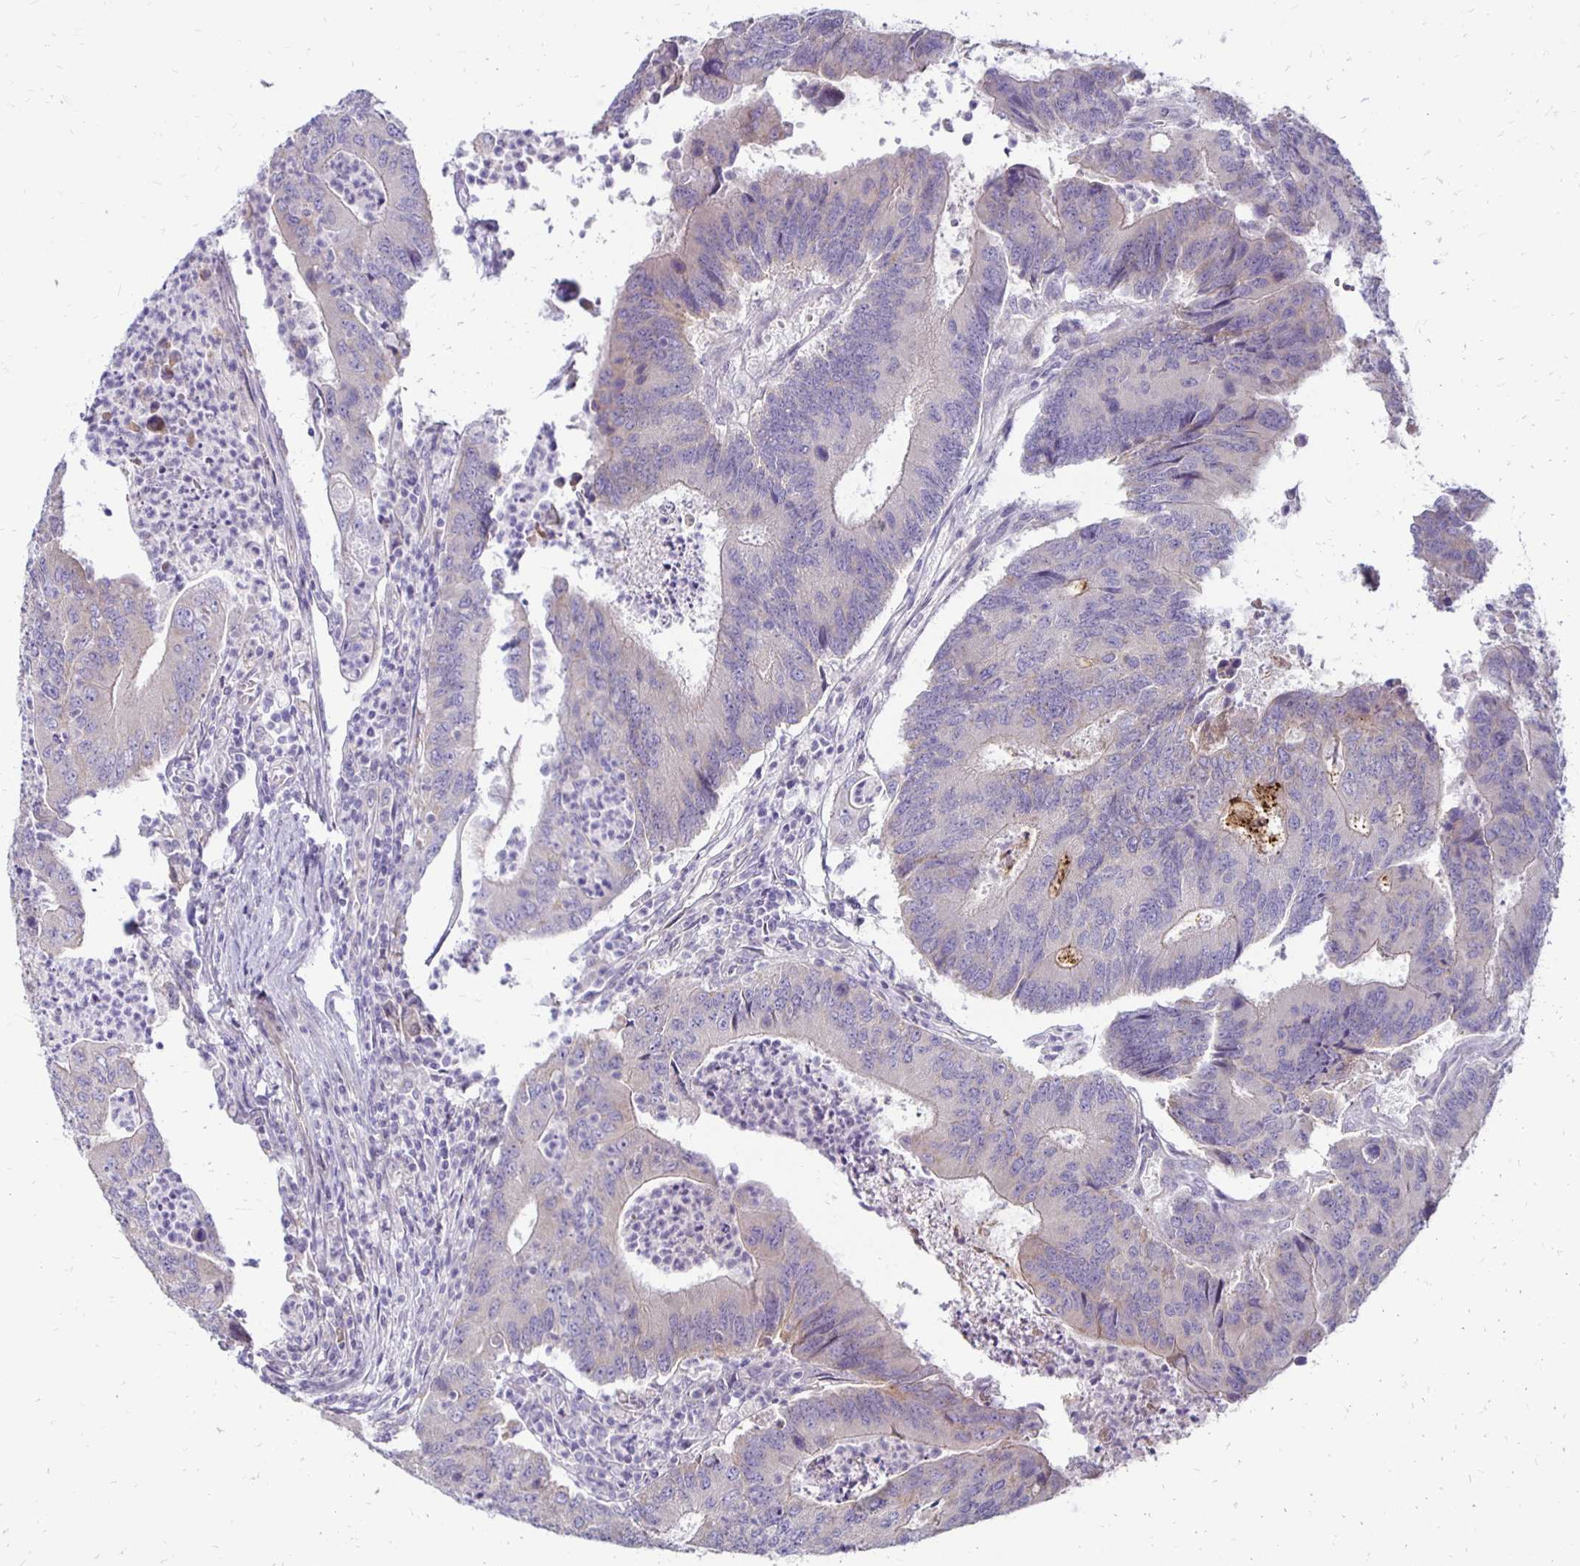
{"staining": {"intensity": "negative", "quantity": "none", "location": "none"}, "tissue": "colorectal cancer", "cell_type": "Tumor cells", "image_type": "cancer", "snomed": [{"axis": "morphology", "description": "Adenocarcinoma, NOS"}, {"axis": "topography", "description": "Colon"}], "caption": "A histopathology image of human colorectal adenocarcinoma is negative for staining in tumor cells.", "gene": "KATNBL1", "patient": {"sex": "female", "age": 67}}